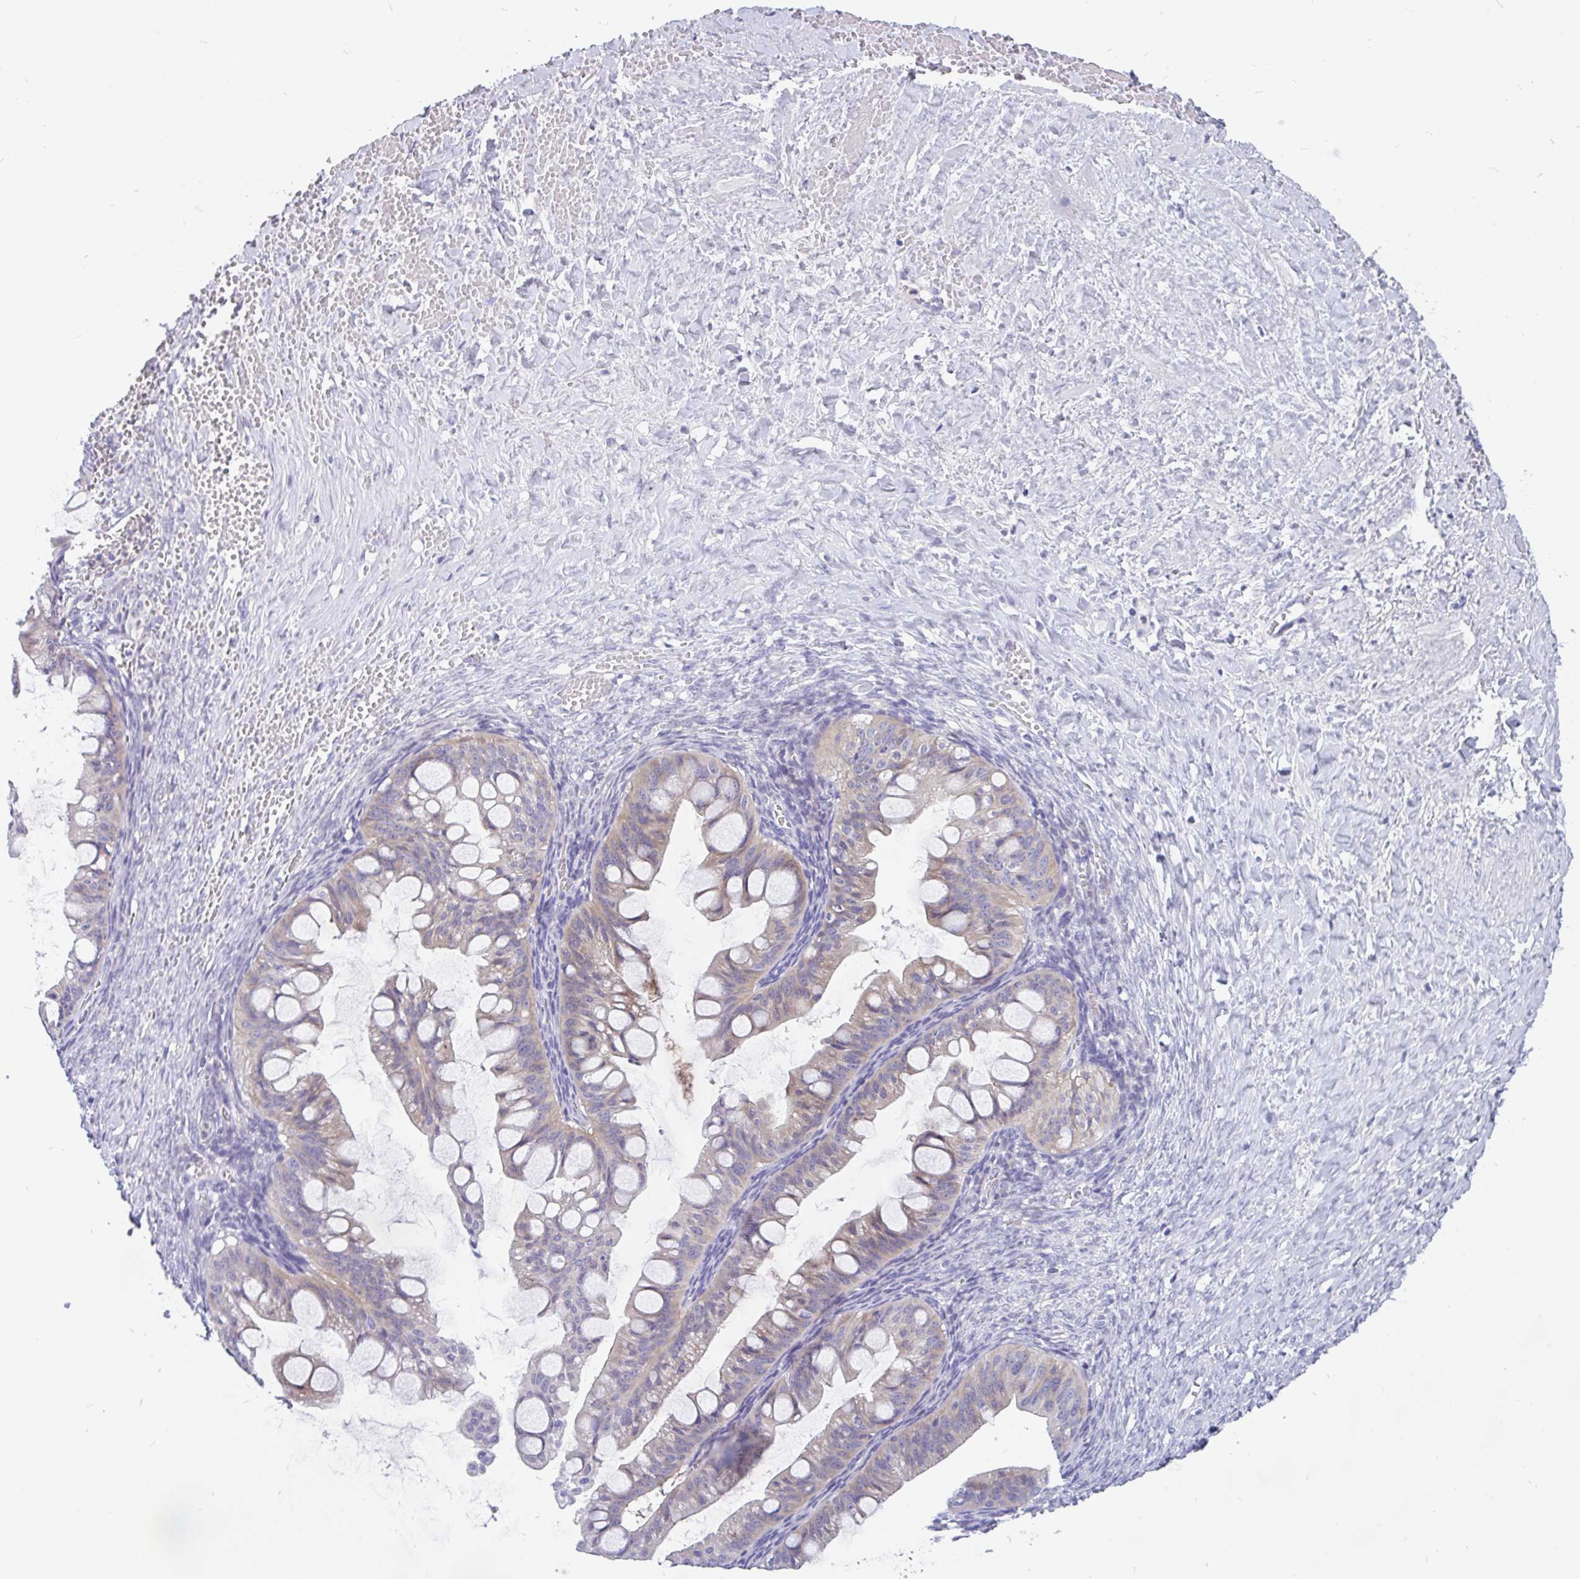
{"staining": {"intensity": "weak", "quantity": ">75%", "location": "cytoplasmic/membranous"}, "tissue": "ovarian cancer", "cell_type": "Tumor cells", "image_type": "cancer", "snomed": [{"axis": "morphology", "description": "Cystadenocarcinoma, mucinous, NOS"}, {"axis": "topography", "description": "Ovary"}], "caption": "IHC of human ovarian mucinous cystadenocarcinoma demonstrates low levels of weak cytoplasmic/membranous positivity in about >75% of tumor cells.", "gene": "KIAA2013", "patient": {"sex": "female", "age": 73}}